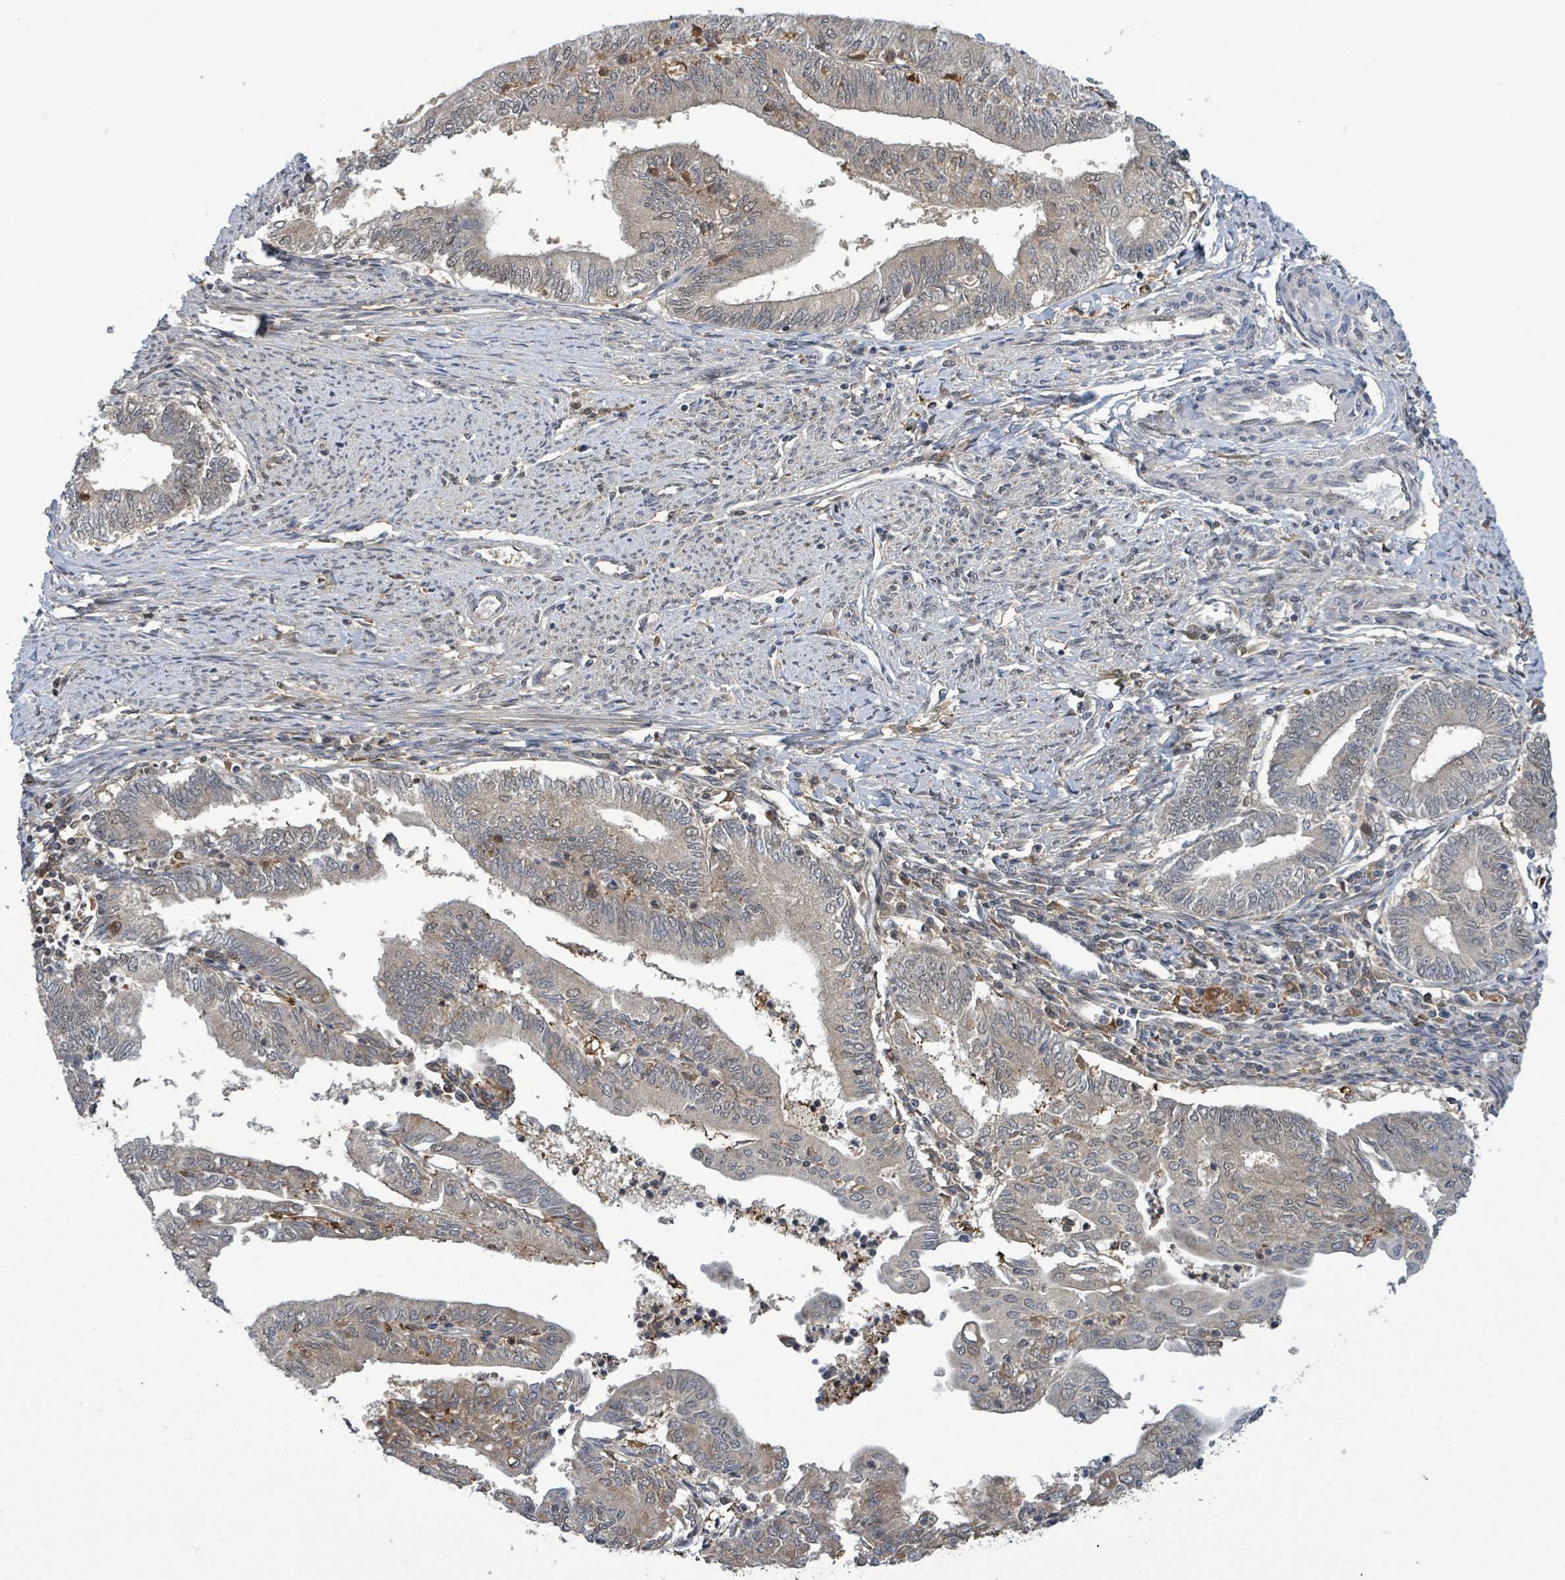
{"staining": {"intensity": "weak", "quantity": "<25%", "location": "cytoplasmic/membranous"}, "tissue": "endometrial cancer", "cell_type": "Tumor cells", "image_type": "cancer", "snomed": [{"axis": "morphology", "description": "Adenocarcinoma, NOS"}, {"axis": "topography", "description": "Endometrium"}], "caption": "DAB (3,3'-diaminobenzidine) immunohistochemical staining of human endometrial cancer reveals no significant staining in tumor cells.", "gene": "FBXO6", "patient": {"sex": "female", "age": 66}}